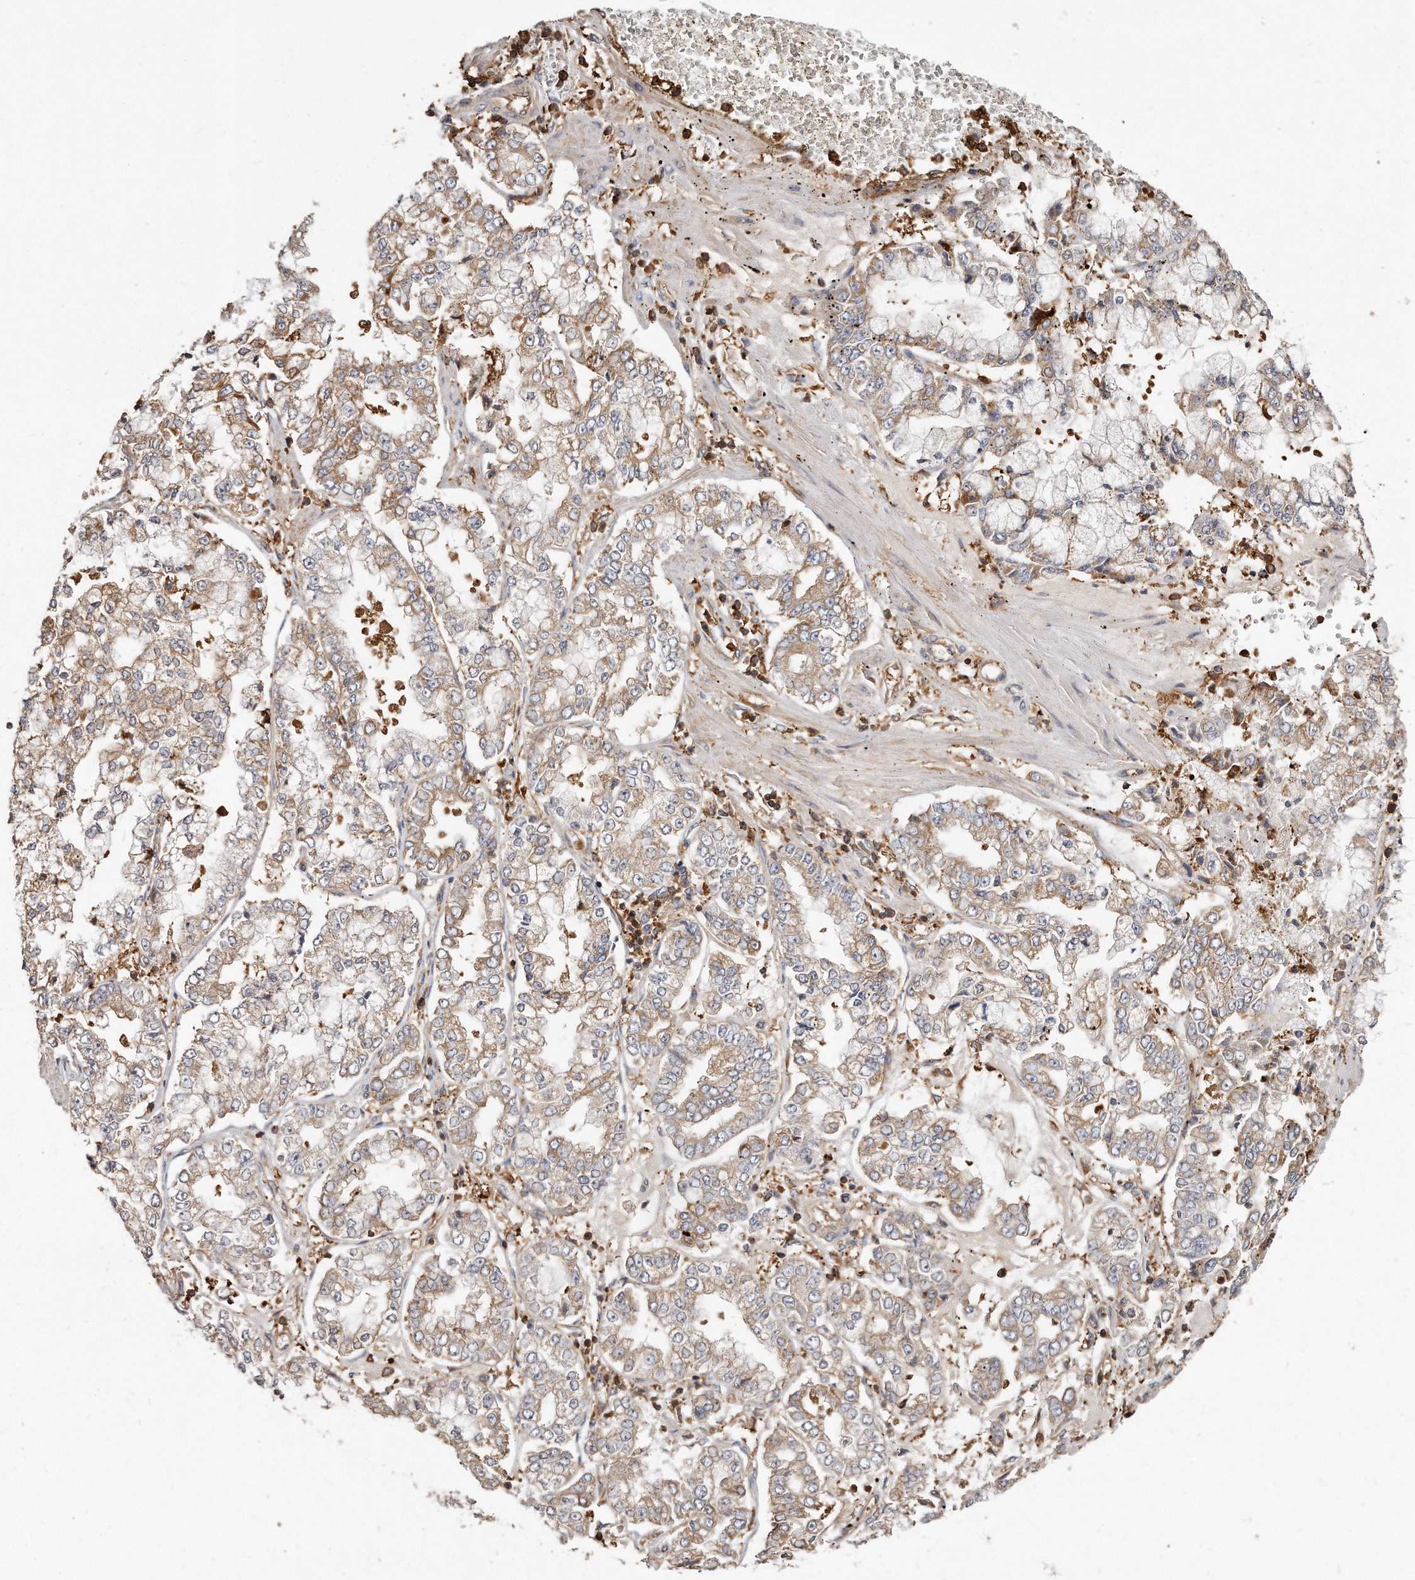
{"staining": {"intensity": "moderate", "quantity": "<25%", "location": "cytoplasmic/membranous"}, "tissue": "stomach cancer", "cell_type": "Tumor cells", "image_type": "cancer", "snomed": [{"axis": "morphology", "description": "Adenocarcinoma, NOS"}, {"axis": "topography", "description": "Stomach"}], "caption": "Human adenocarcinoma (stomach) stained with a protein marker exhibits moderate staining in tumor cells.", "gene": "CAP1", "patient": {"sex": "male", "age": 76}}